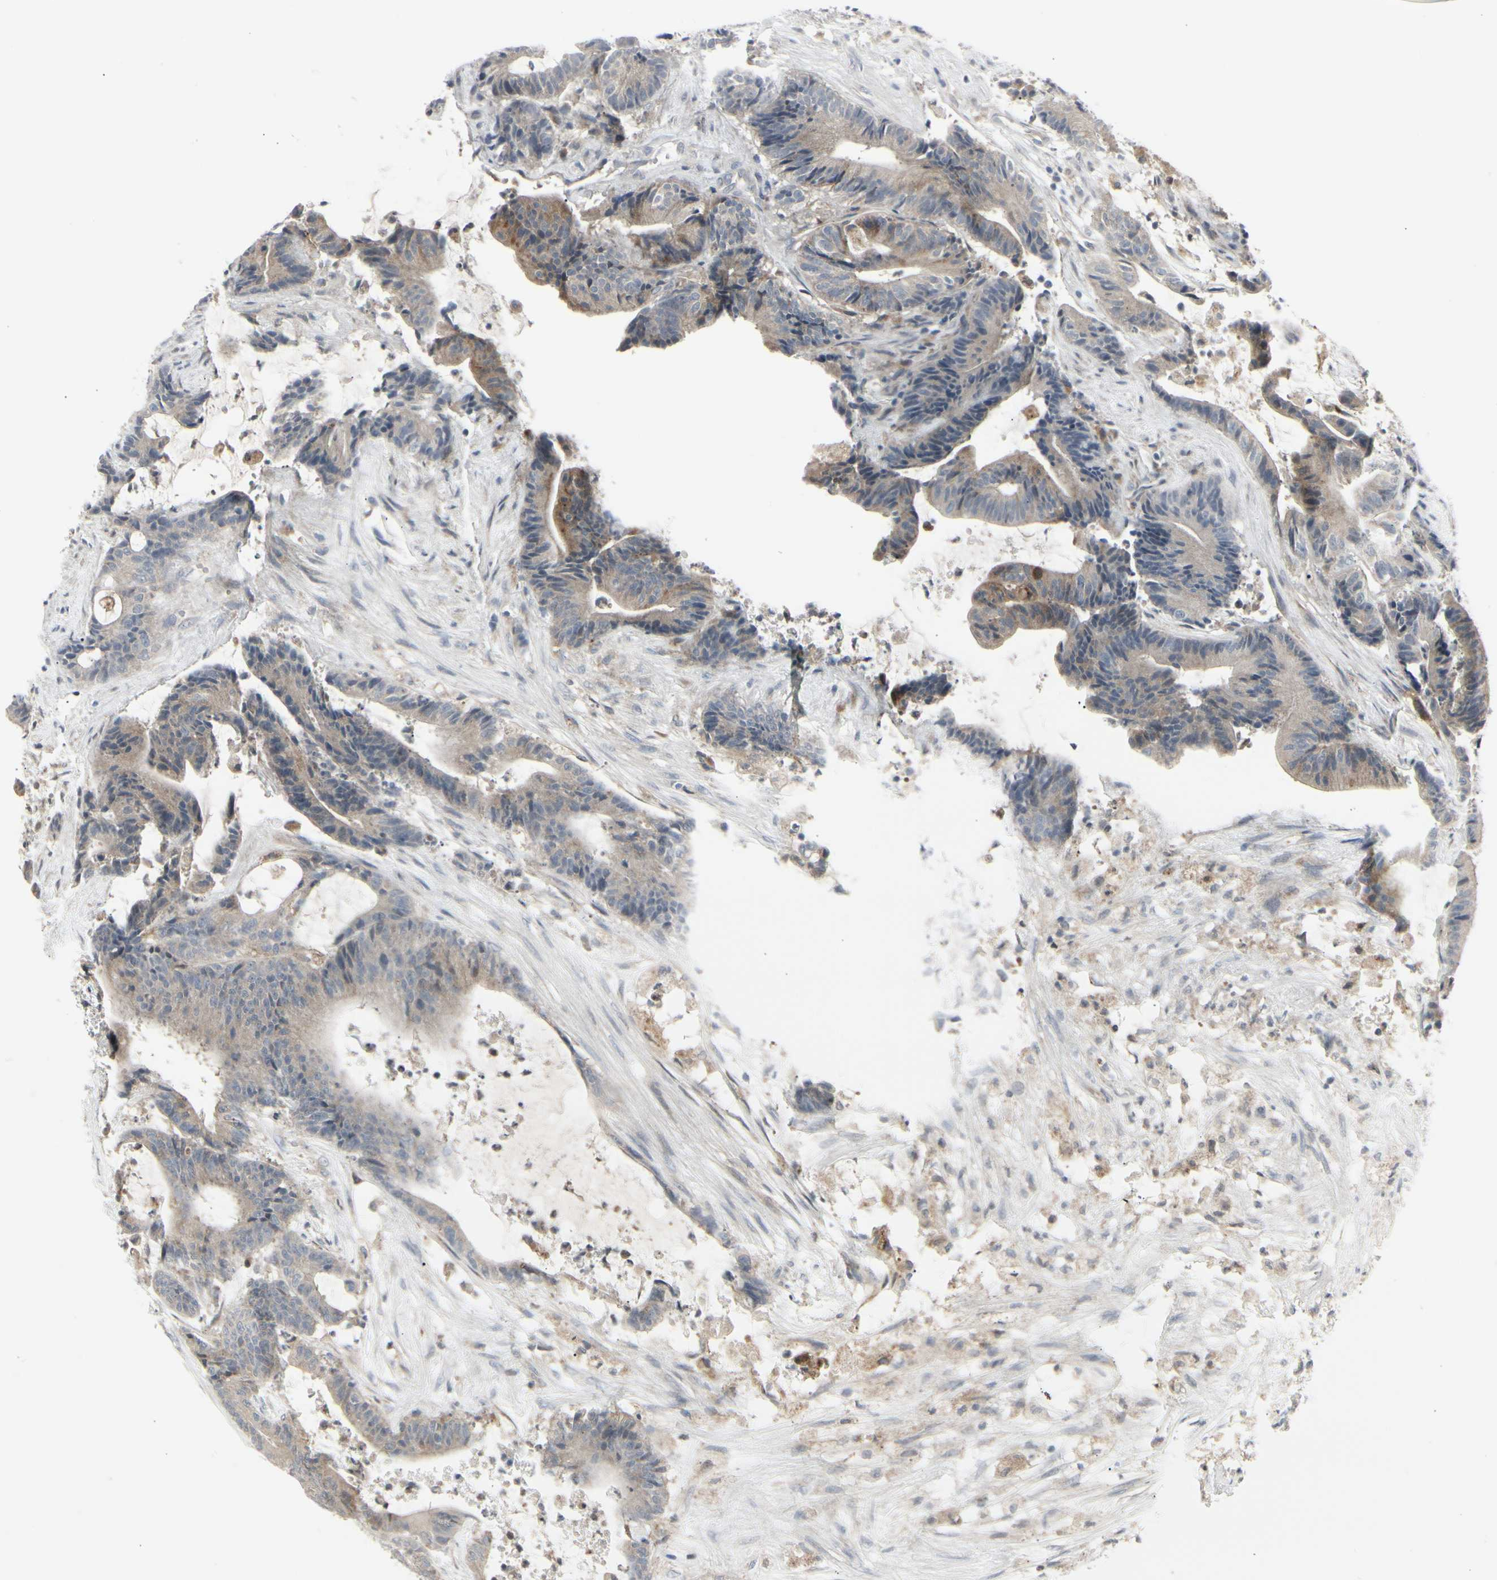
{"staining": {"intensity": "weak", "quantity": ">75%", "location": "cytoplasmic/membranous"}, "tissue": "colorectal cancer", "cell_type": "Tumor cells", "image_type": "cancer", "snomed": [{"axis": "morphology", "description": "Adenocarcinoma, NOS"}, {"axis": "topography", "description": "Colon"}], "caption": "Weak cytoplasmic/membranous staining for a protein is appreciated in about >75% of tumor cells of adenocarcinoma (colorectal) using immunohistochemistry (IHC).", "gene": "GRN", "patient": {"sex": "female", "age": 84}}